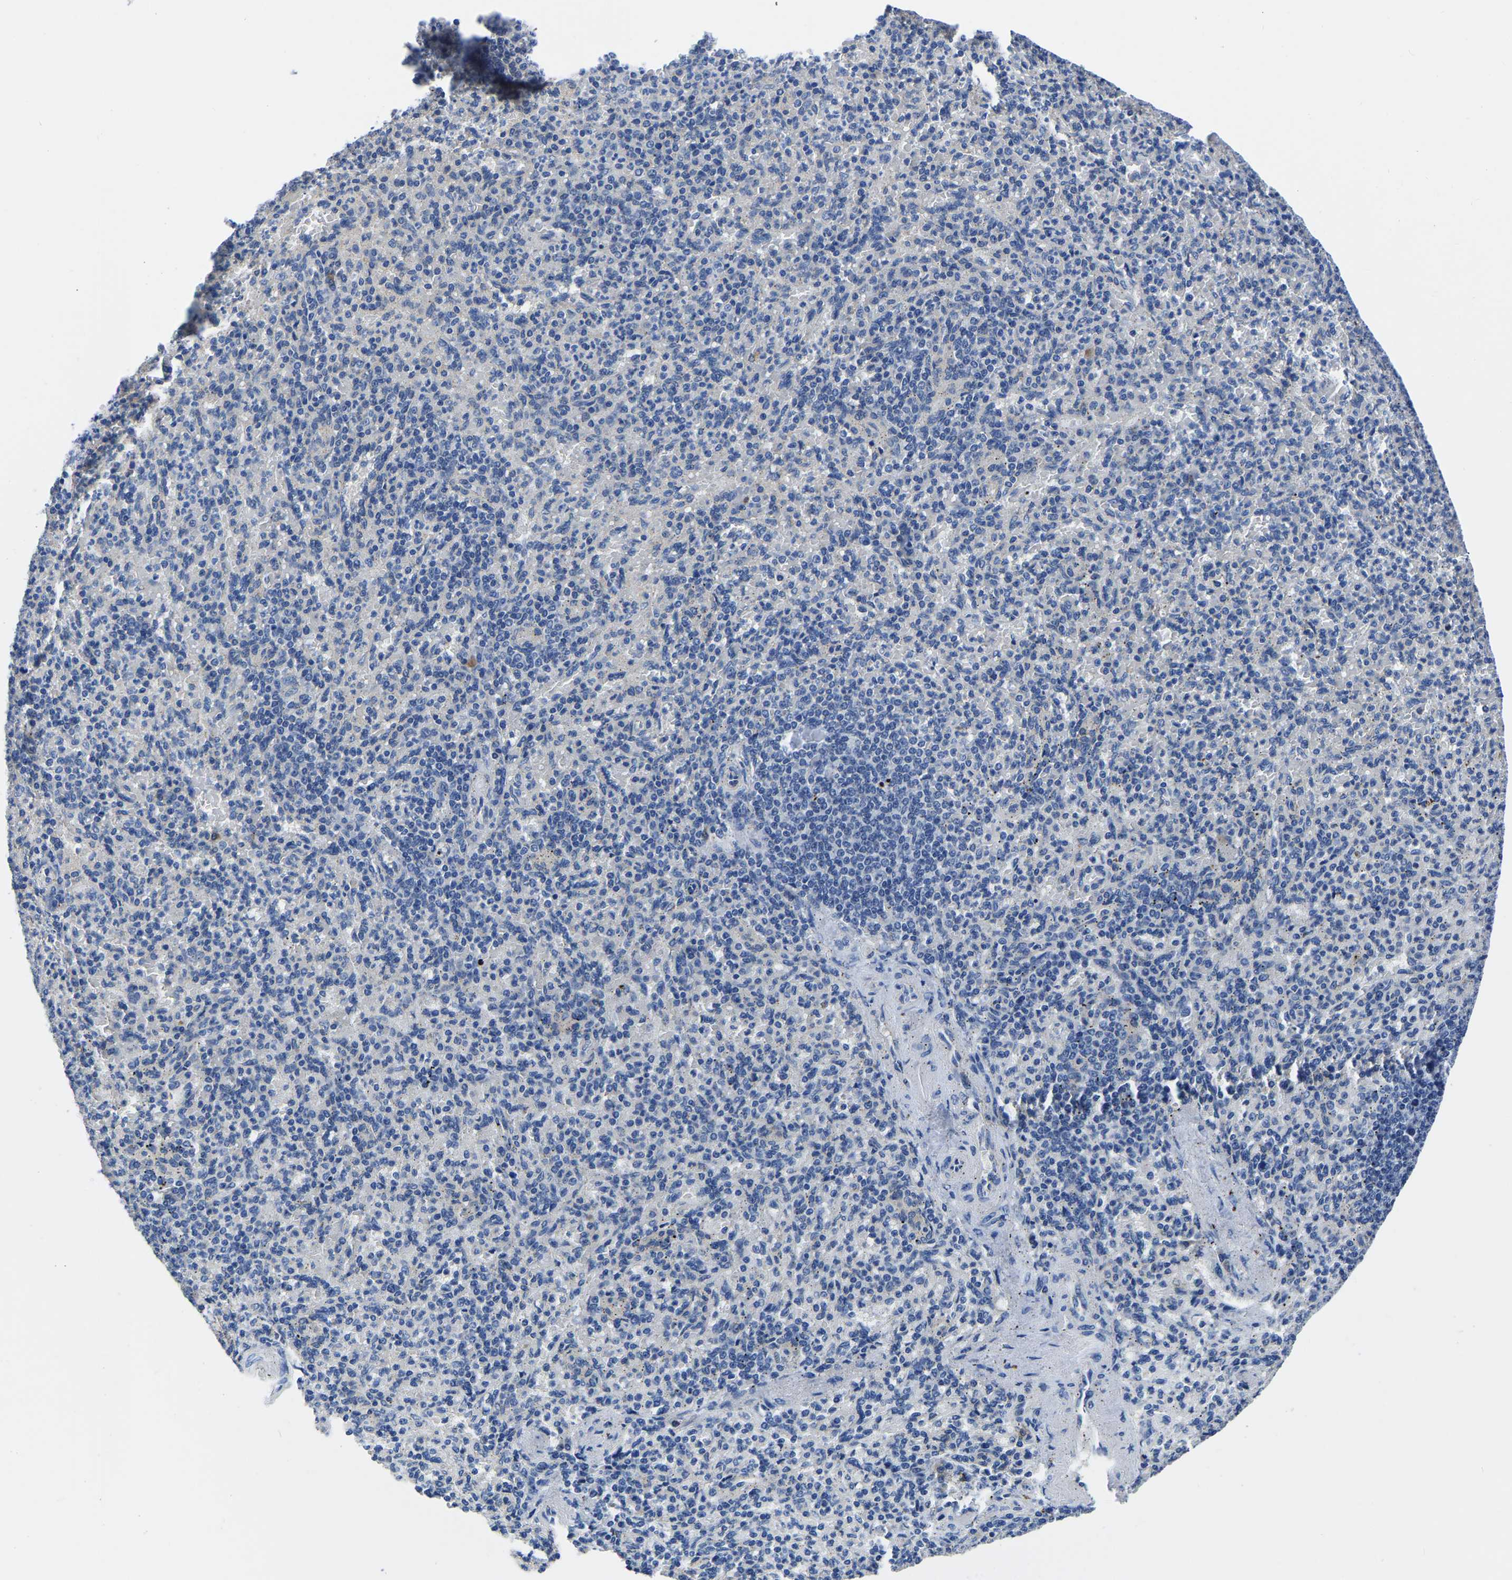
{"staining": {"intensity": "negative", "quantity": "none", "location": "none"}, "tissue": "spleen", "cell_type": "Cells in red pulp", "image_type": "normal", "snomed": [{"axis": "morphology", "description": "Normal tissue, NOS"}, {"axis": "topography", "description": "Spleen"}], "caption": "Histopathology image shows no significant protein expression in cells in red pulp of benign spleen. (Brightfield microscopy of DAB (3,3'-diaminobenzidine) IHC at high magnification).", "gene": "TFG", "patient": {"sex": "female", "age": 74}}